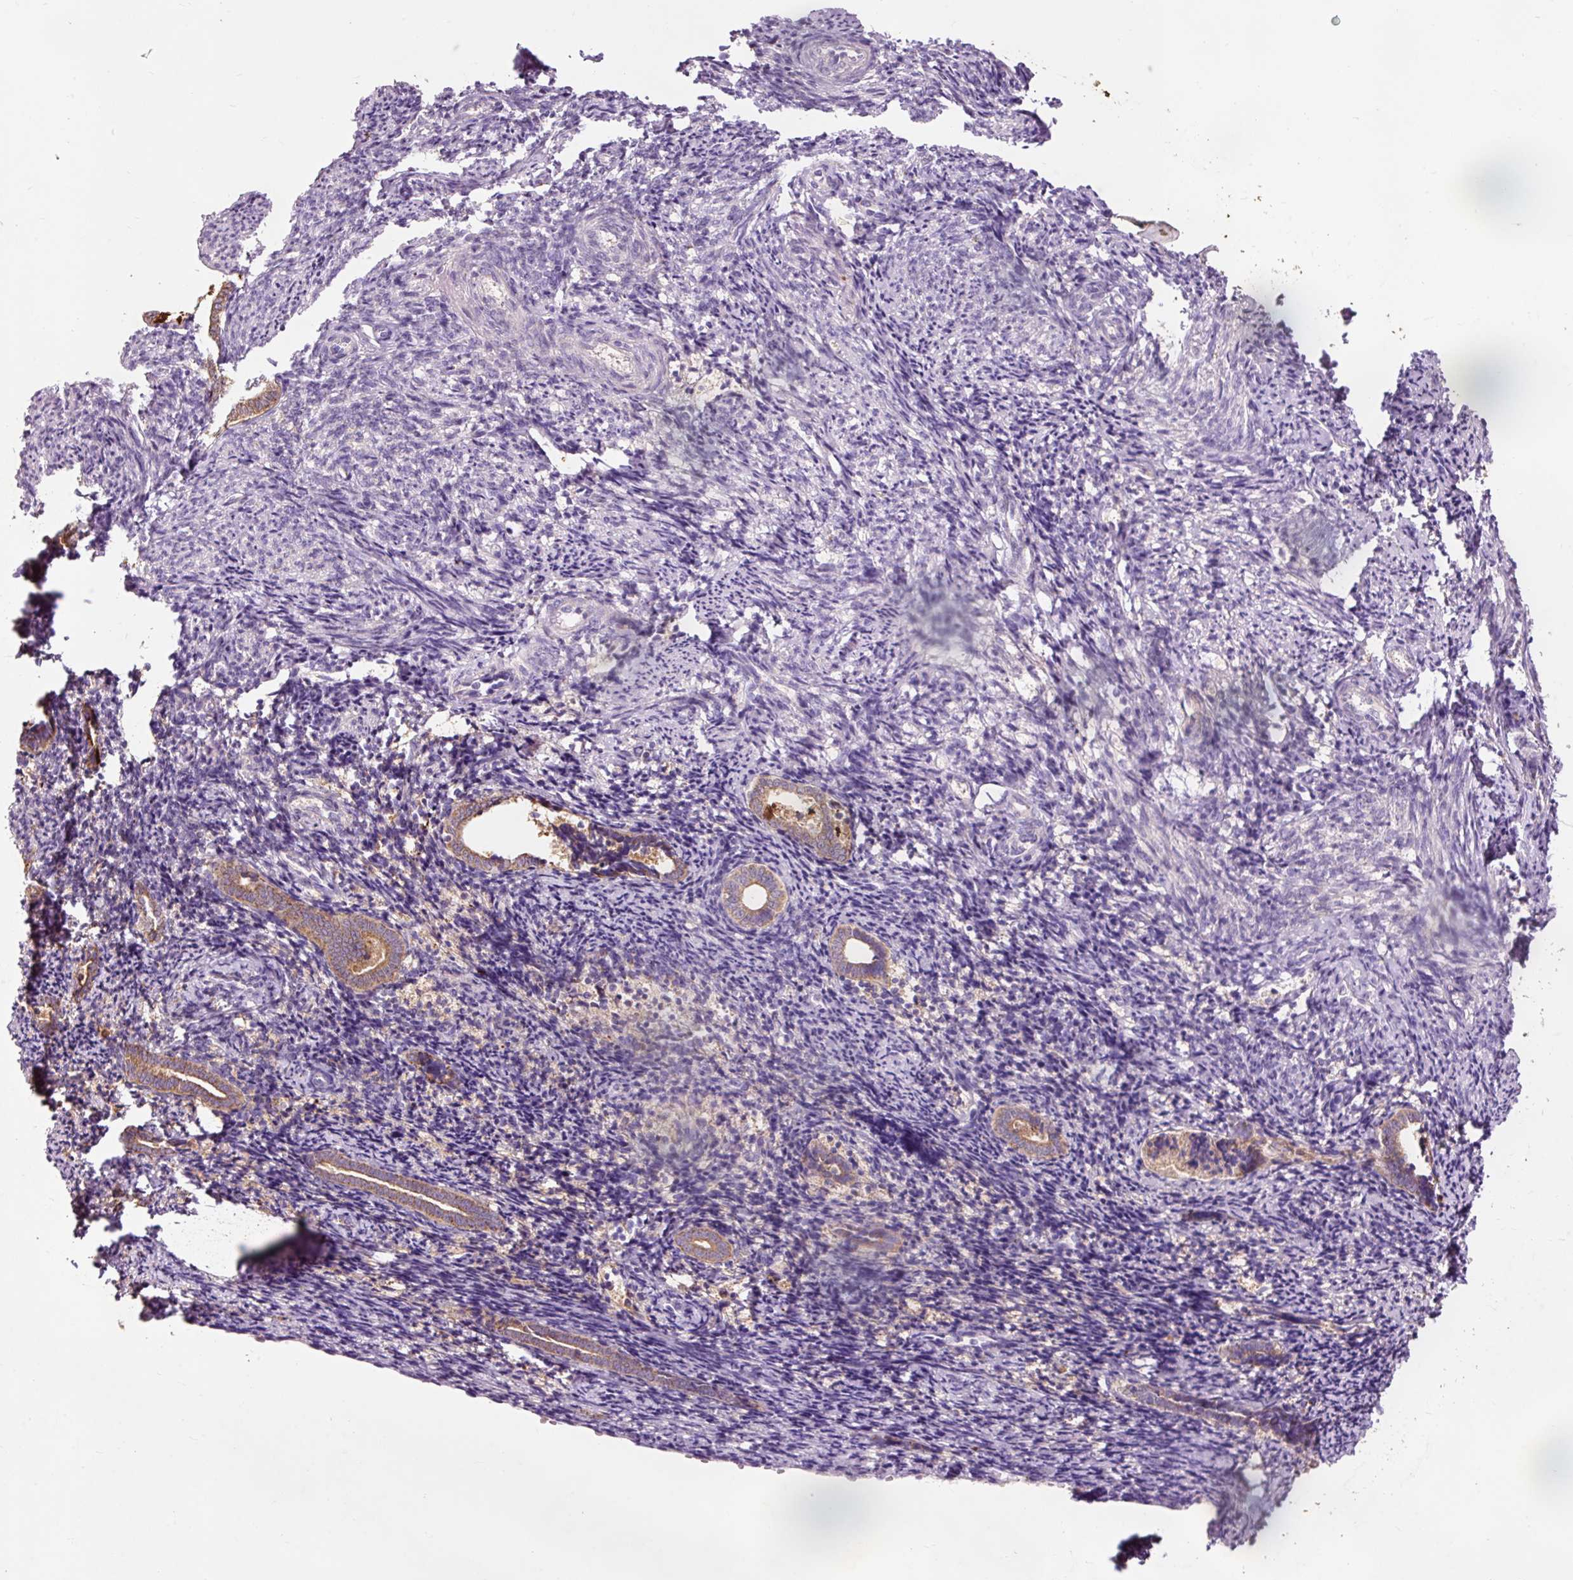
{"staining": {"intensity": "negative", "quantity": "none", "location": "none"}, "tissue": "endometrium", "cell_type": "Cells in endometrial stroma", "image_type": "normal", "snomed": [{"axis": "morphology", "description": "Normal tissue, NOS"}, {"axis": "topography", "description": "Endometrium"}], "caption": "DAB (3,3'-diaminobenzidine) immunohistochemical staining of normal human endometrium displays no significant positivity in cells in endometrial stroma. (DAB immunohistochemistry, high magnification).", "gene": "PRDX5", "patient": {"sex": "female", "age": 54}}